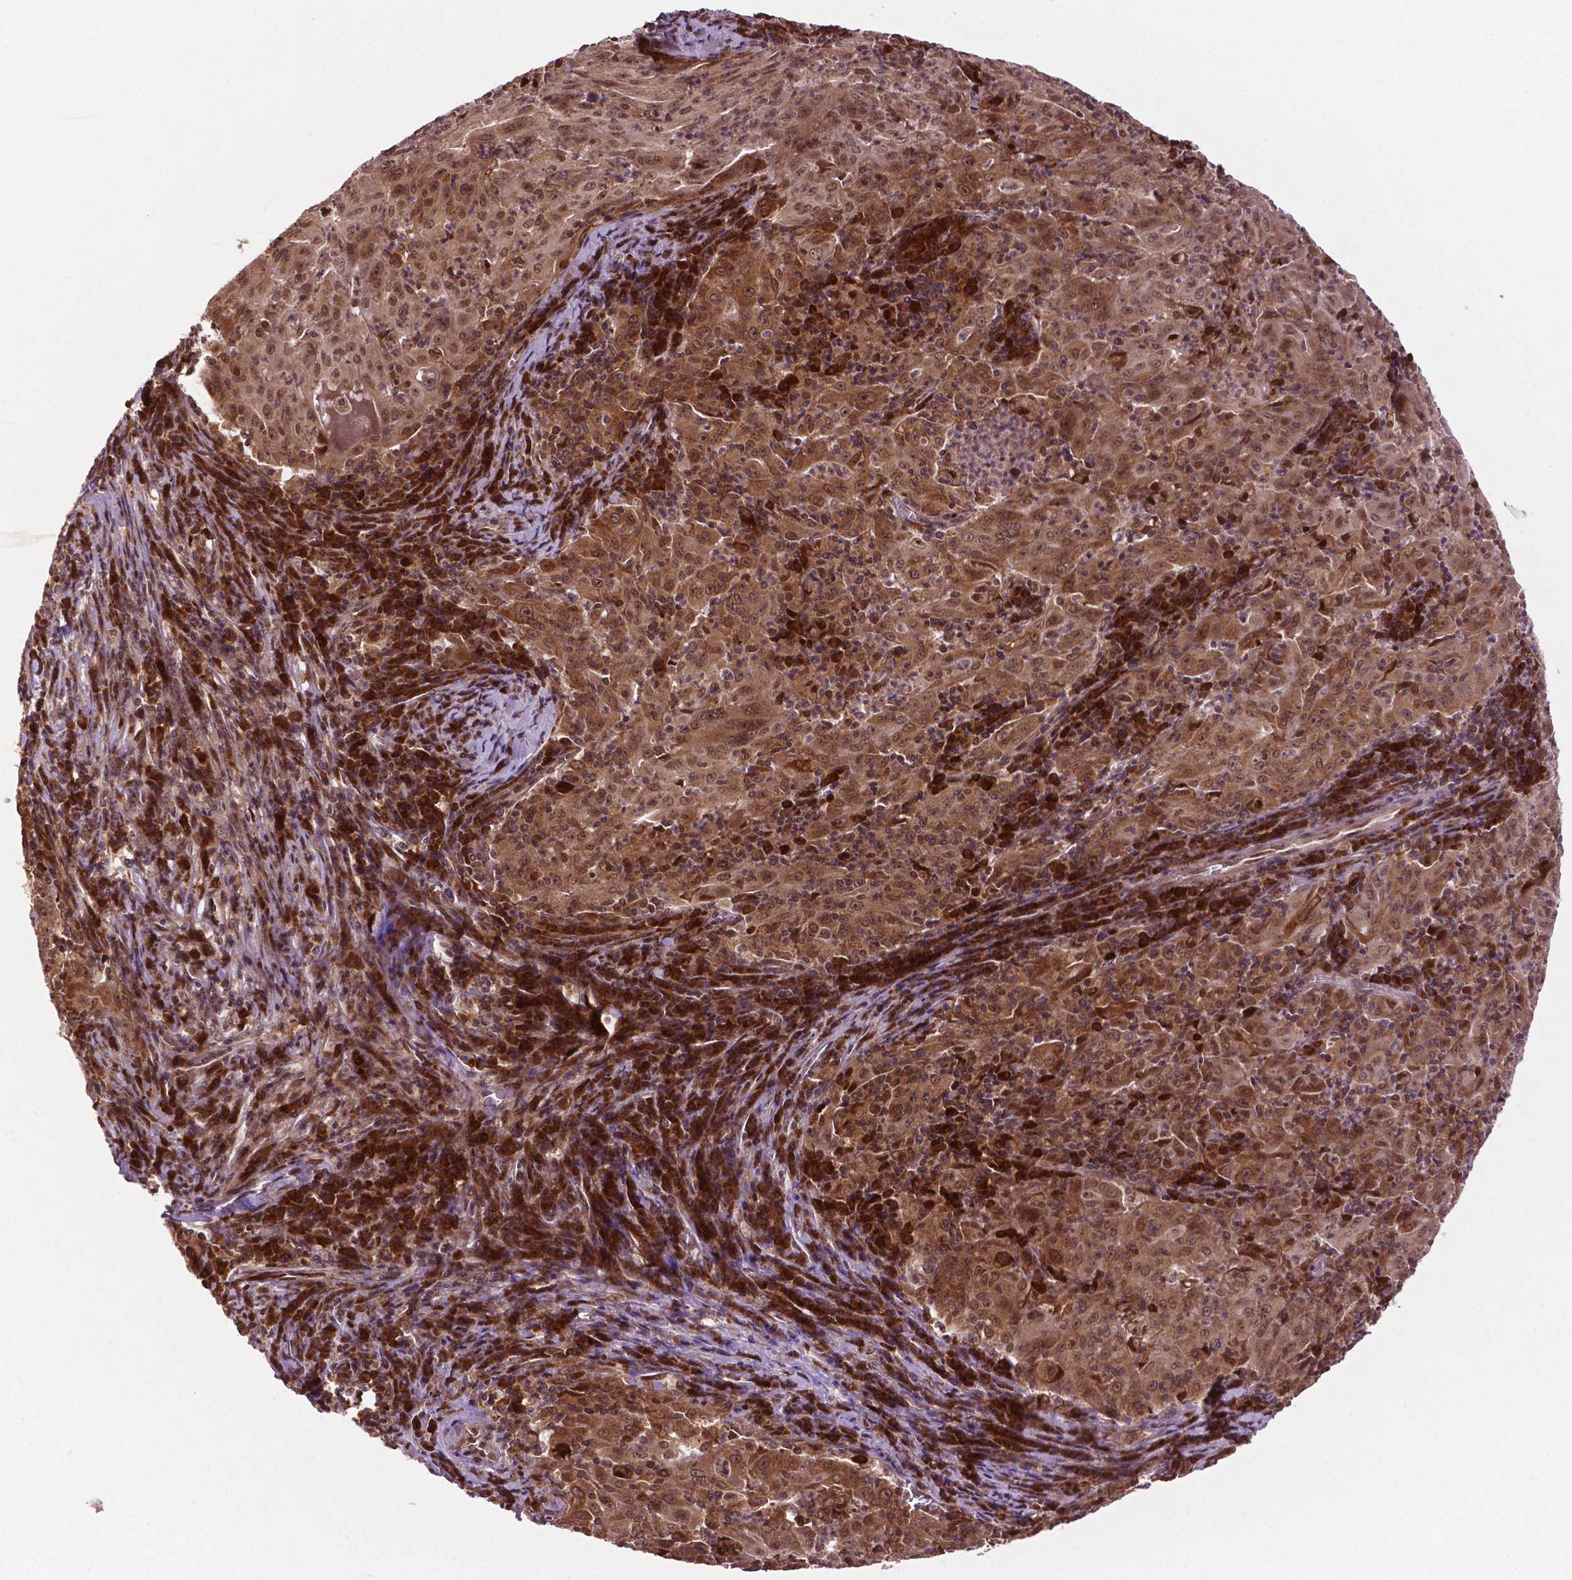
{"staining": {"intensity": "moderate", "quantity": ">75%", "location": "cytoplasmic/membranous,nuclear"}, "tissue": "pancreatic cancer", "cell_type": "Tumor cells", "image_type": "cancer", "snomed": [{"axis": "morphology", "description": "Adenocarcinoma, NOS"}, {"axis": "topography", "description": "Pancreas"}], "caption": "This is a micrograph of immunohistochemistry staining of adenocarcinoma (pancreatic), which shows moderate expression in the cytoplasmic/membranous and nuclear of tumor cells.", "gene": "TMX2", "patient": {"sex": "male", "age": 63}}